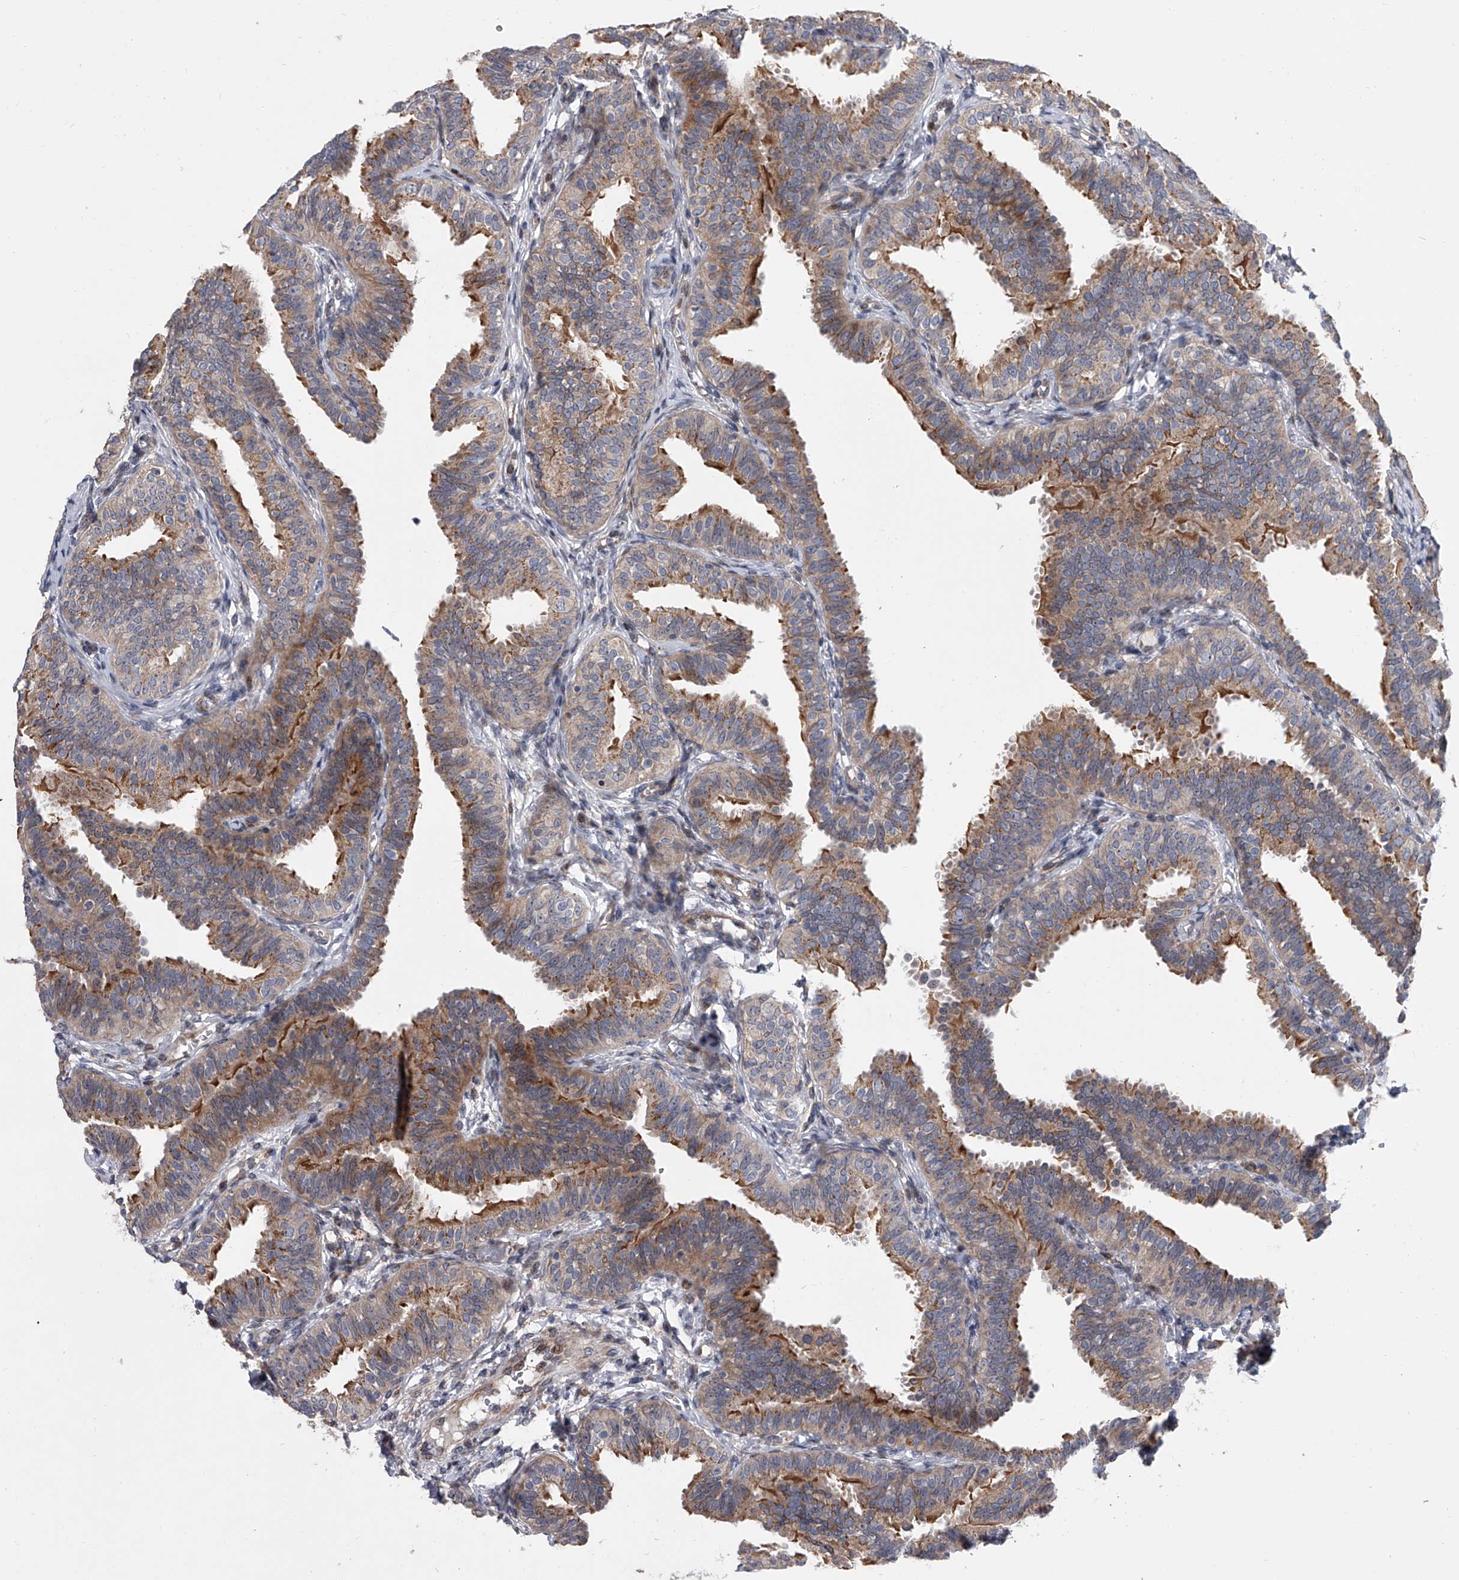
{"staining": {"intensity": "moderate", "quantity": "25%-75%", "location": "cytoplasmic/membranous"}, "tissue": "fallopian tube", "cell_type": "Glandular cells", "image_type": "normal", "snomed": [{"axis": "morphology", "description": "Normal tissue, NOS"}, {"axis": "topography", "description": "Fallopian tube"}], "caption": "The image reveals staining of unremarkable fallopian tube, revealing moderate cytoplasmic/membranous protein expression (brown color) within glandular cells. The protein is shown in brown color, while the nuclei are stained blue.", "gene": "DLGAP2", "patient": {"sex": "female", "age": 35}}